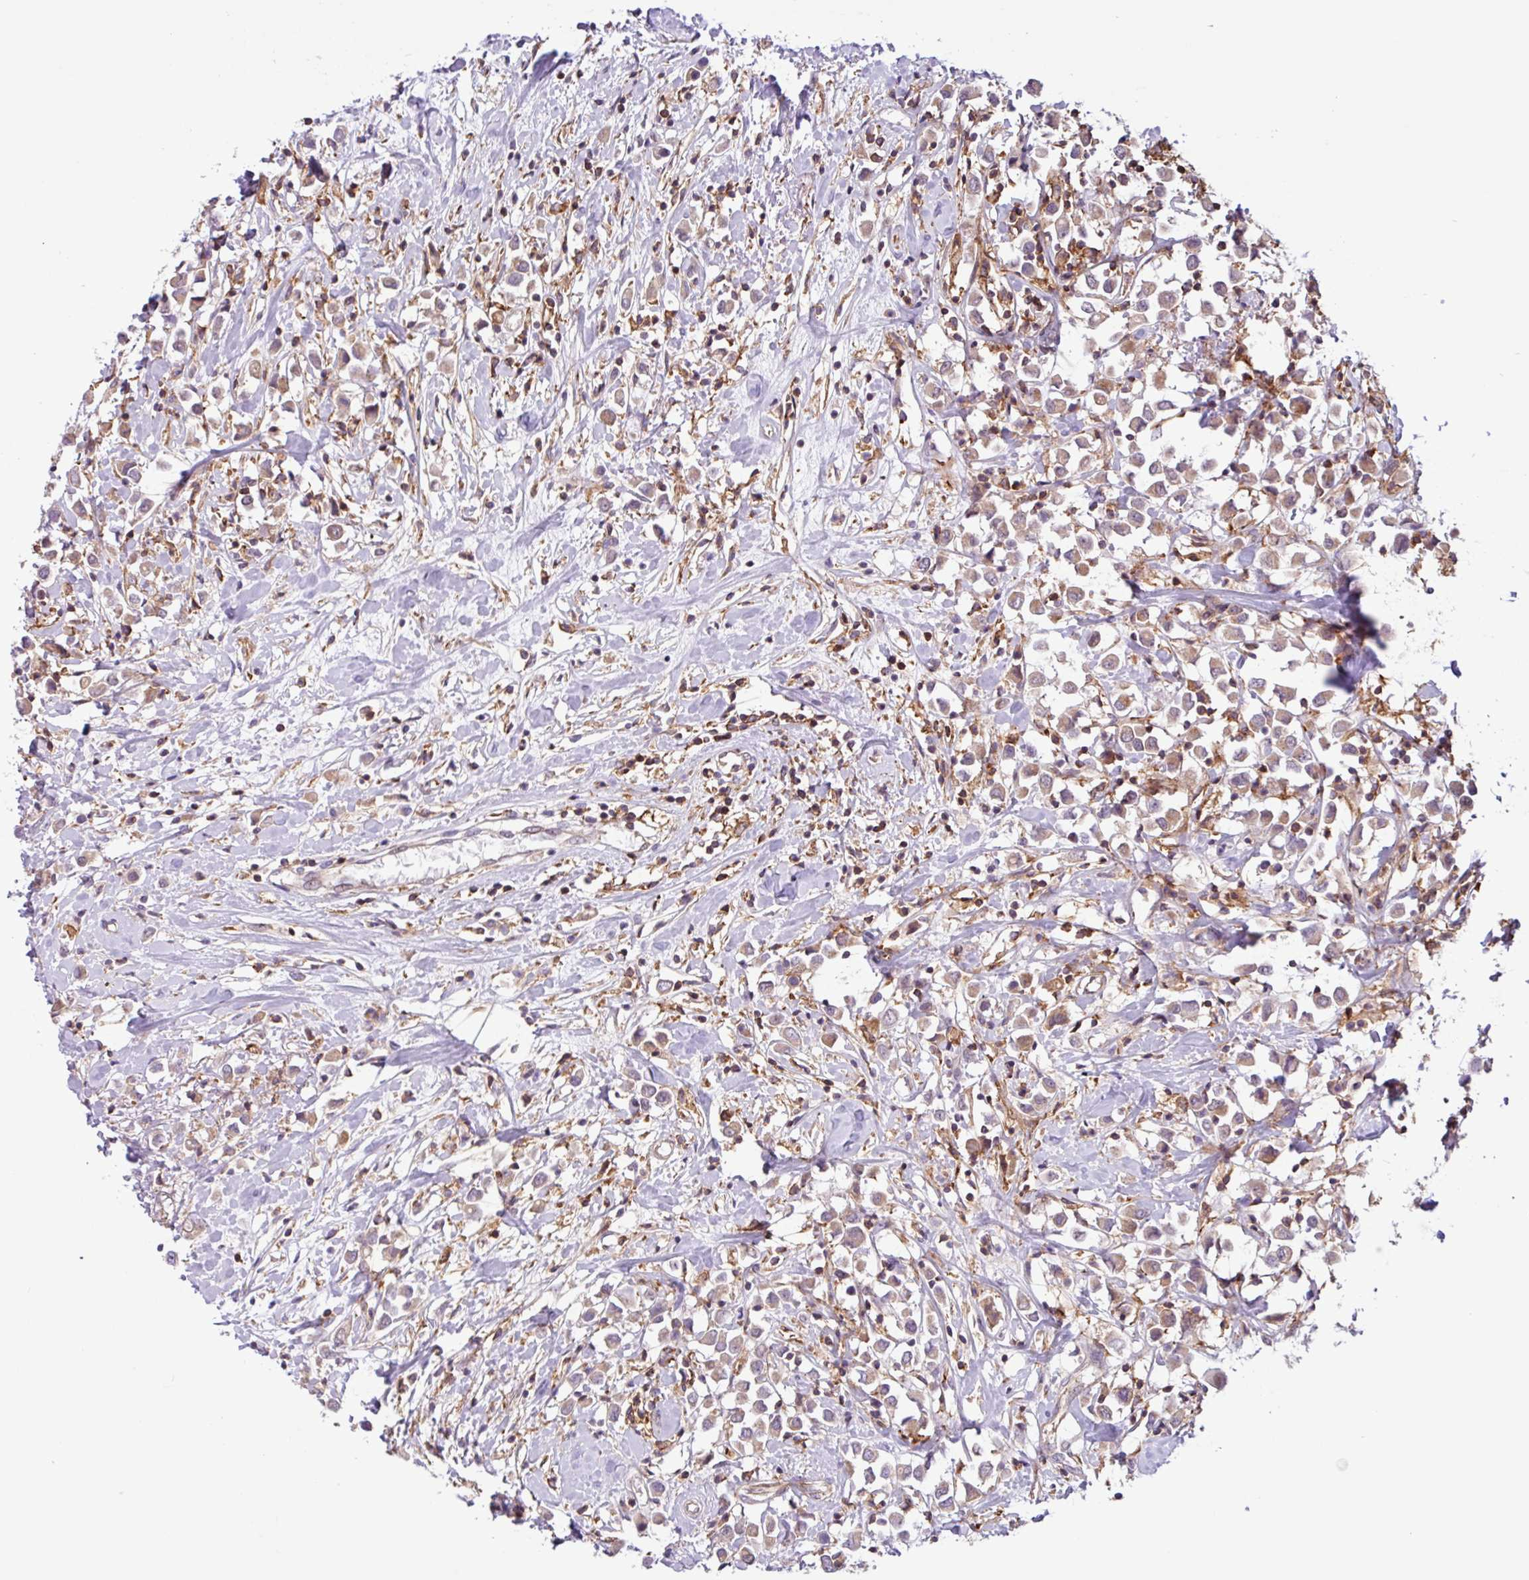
{"staining": {"intensity": "weak", "quantity": ">75%", "location": "cytoplasmic/membranous"}, "tissue": "breast cancer", "cell_type": "Tumor cells", "image_type": "cancer", "snomed": [{"axis": "morphology", "description": "Duct carcinoma"}, {"axis": "topography", "description": "Breast"}], "caption": "DAB (3,3'-diaminobenzidine) immunohistochemical staining of breast cancer exhibits weak cytoplasmic/membranous protein staining in about >75% of tumor cells.", "gene": "ACTR3", "patient": {"sex": "female", "age": 61}}